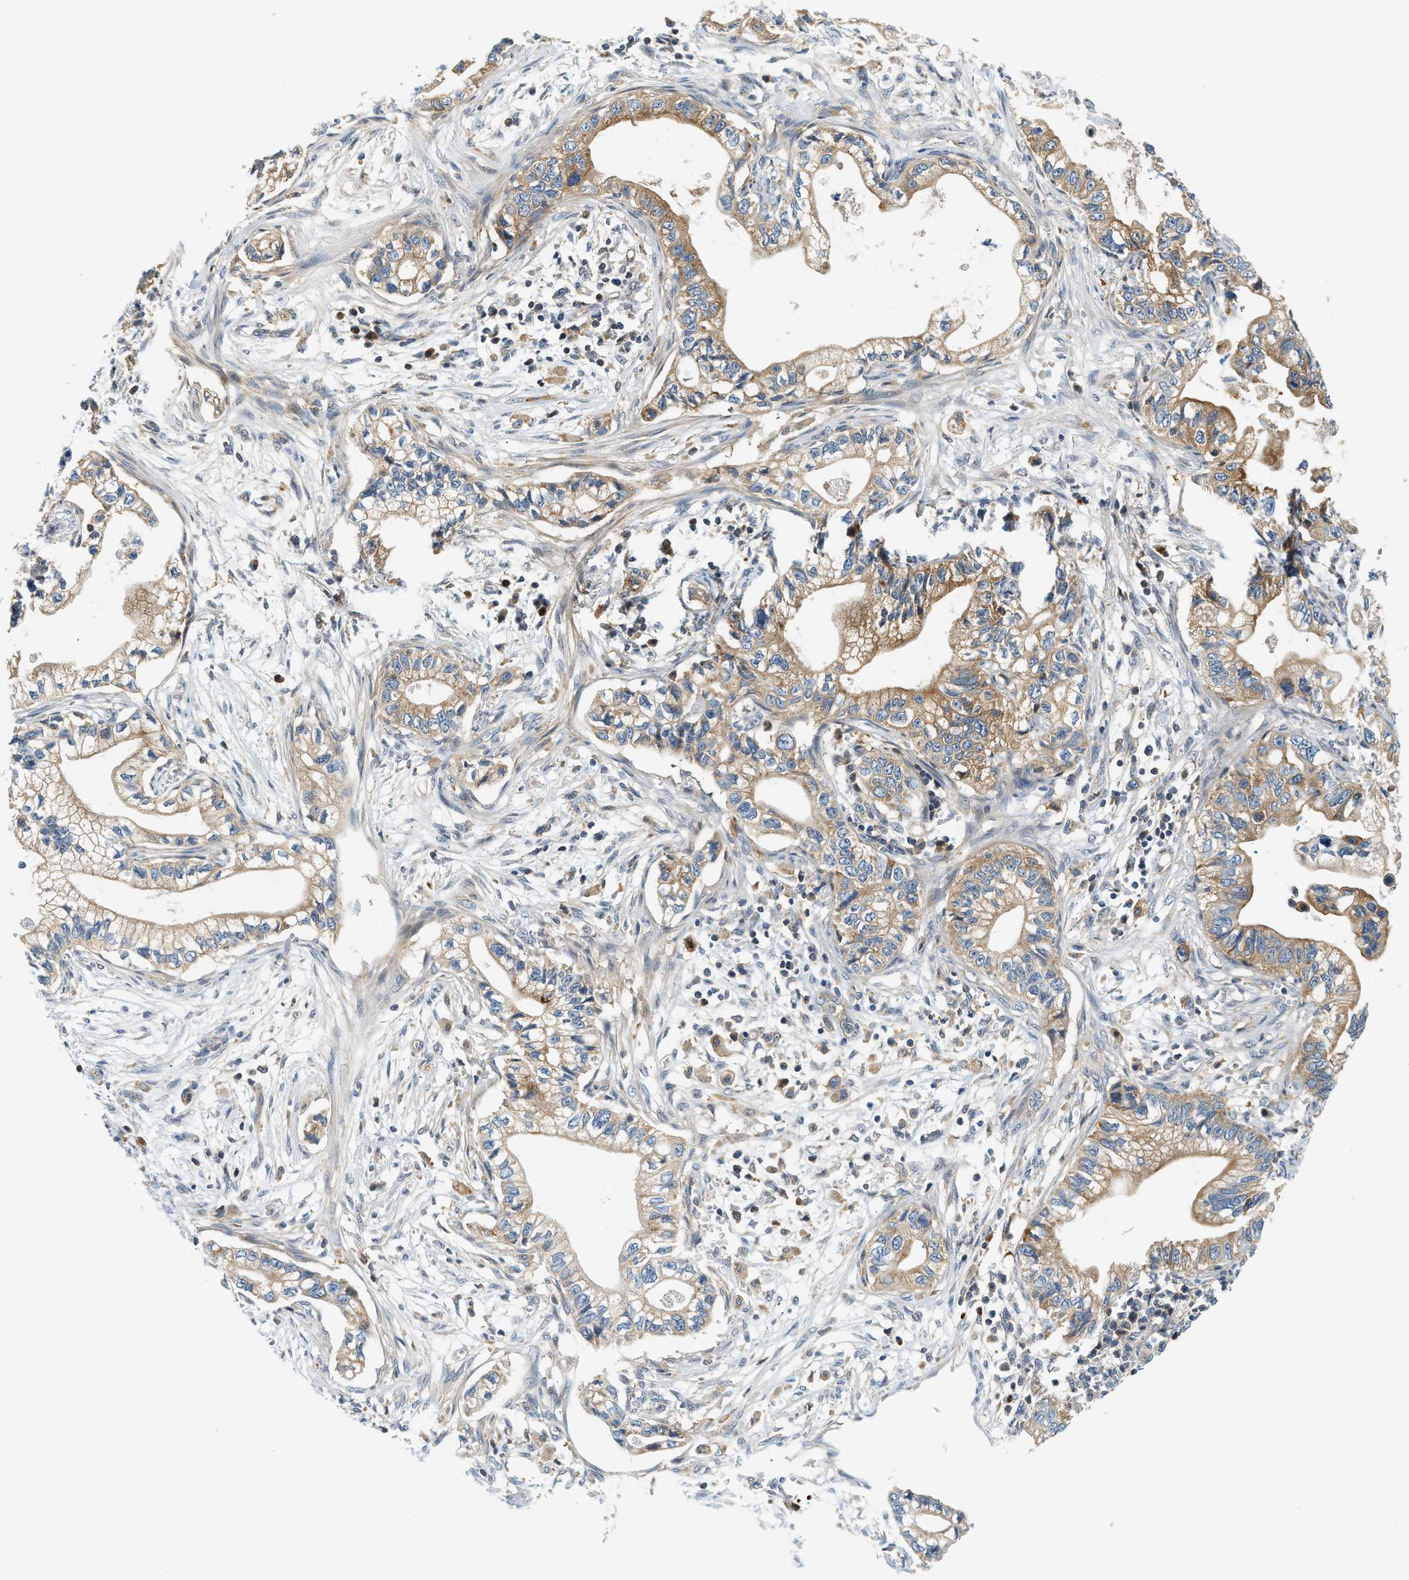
{"staining": {"intensity": "moderate", "quantity": "25%-75%", "location": "cytoplasmic/membranous"}, "tissue": "pancreatic cancer", "cell_type": "Tumor cells", "image_type": "cancer", "snomed": [{"axis": "morphology", "description": "Adenocarcinoma, NOS"}, {"axis": "topography", "description": "Pancreas"}], "caption": "Immunohistochemical staining of human pancreatic cancer (adenocarcinoma) reveals medium levels of moderate cytoplasmic/membranous protein positivity in approximately 25%-75% of tumor cells.", "gene": "KCNK1", "patient": {"sex": "male", "age": 56}}